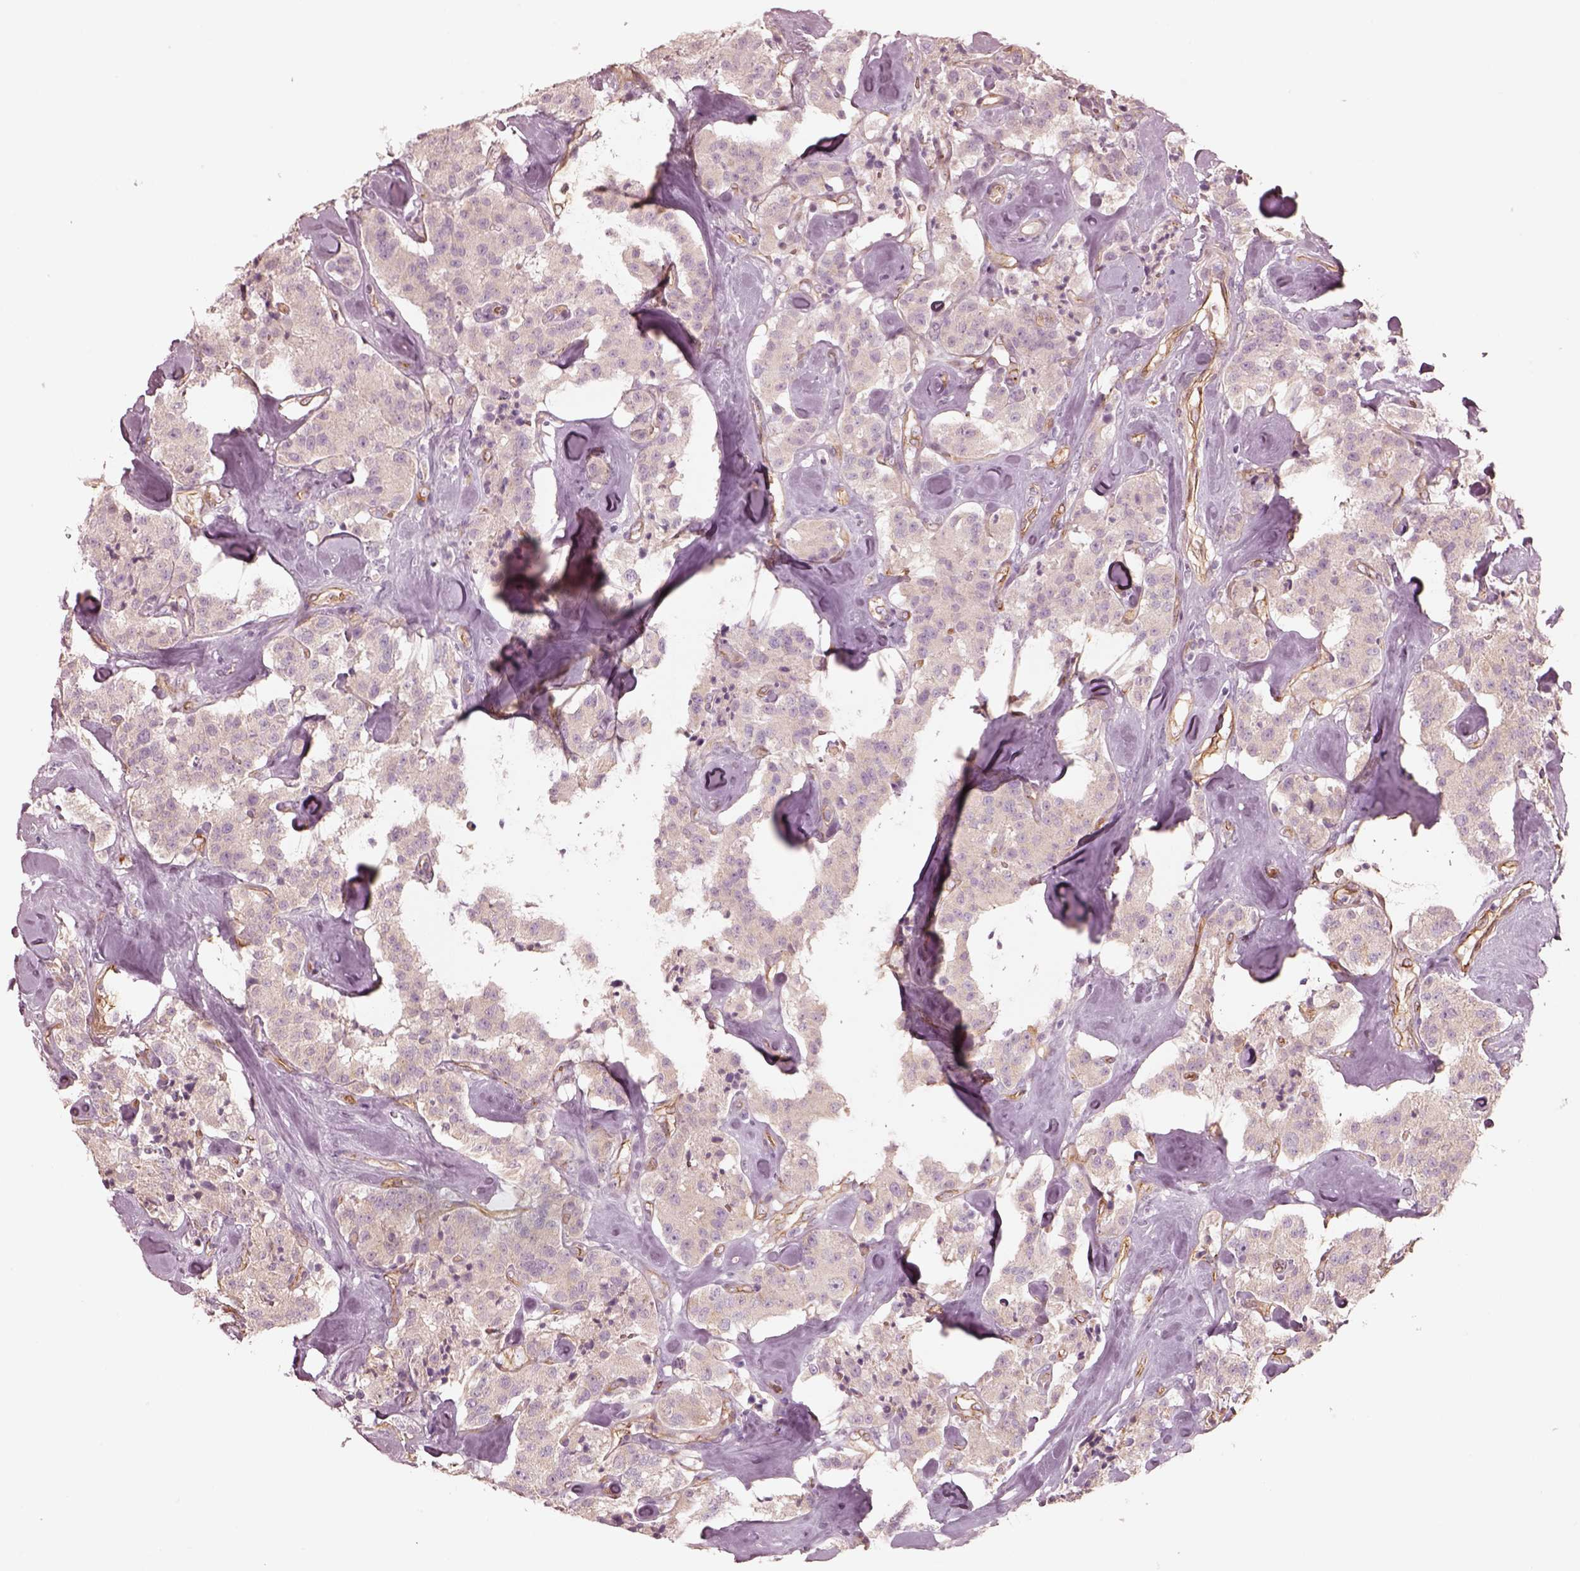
{"staining": {"intensity": "negative", "quantity": "none", "location": "none"}, "tissue": "carcinoid", "cell_type": "Tumor cells", "image_type": "cancer", "snomed": [{"axis": "morphology", "description": "Carcinoid, malignant, NOS"}, {"axis": "topography", "description": "Pancreas"}], "caption": "High magnification brightfield microscopy of carcinoid stained with DAB (3,3'-diaminobenzidine) (brown) and counterstained with hematoxylin (blue): tumor cells show no significant staining.", "gene": "CRYM", "patient": {"sex": "male", "age": 41}}